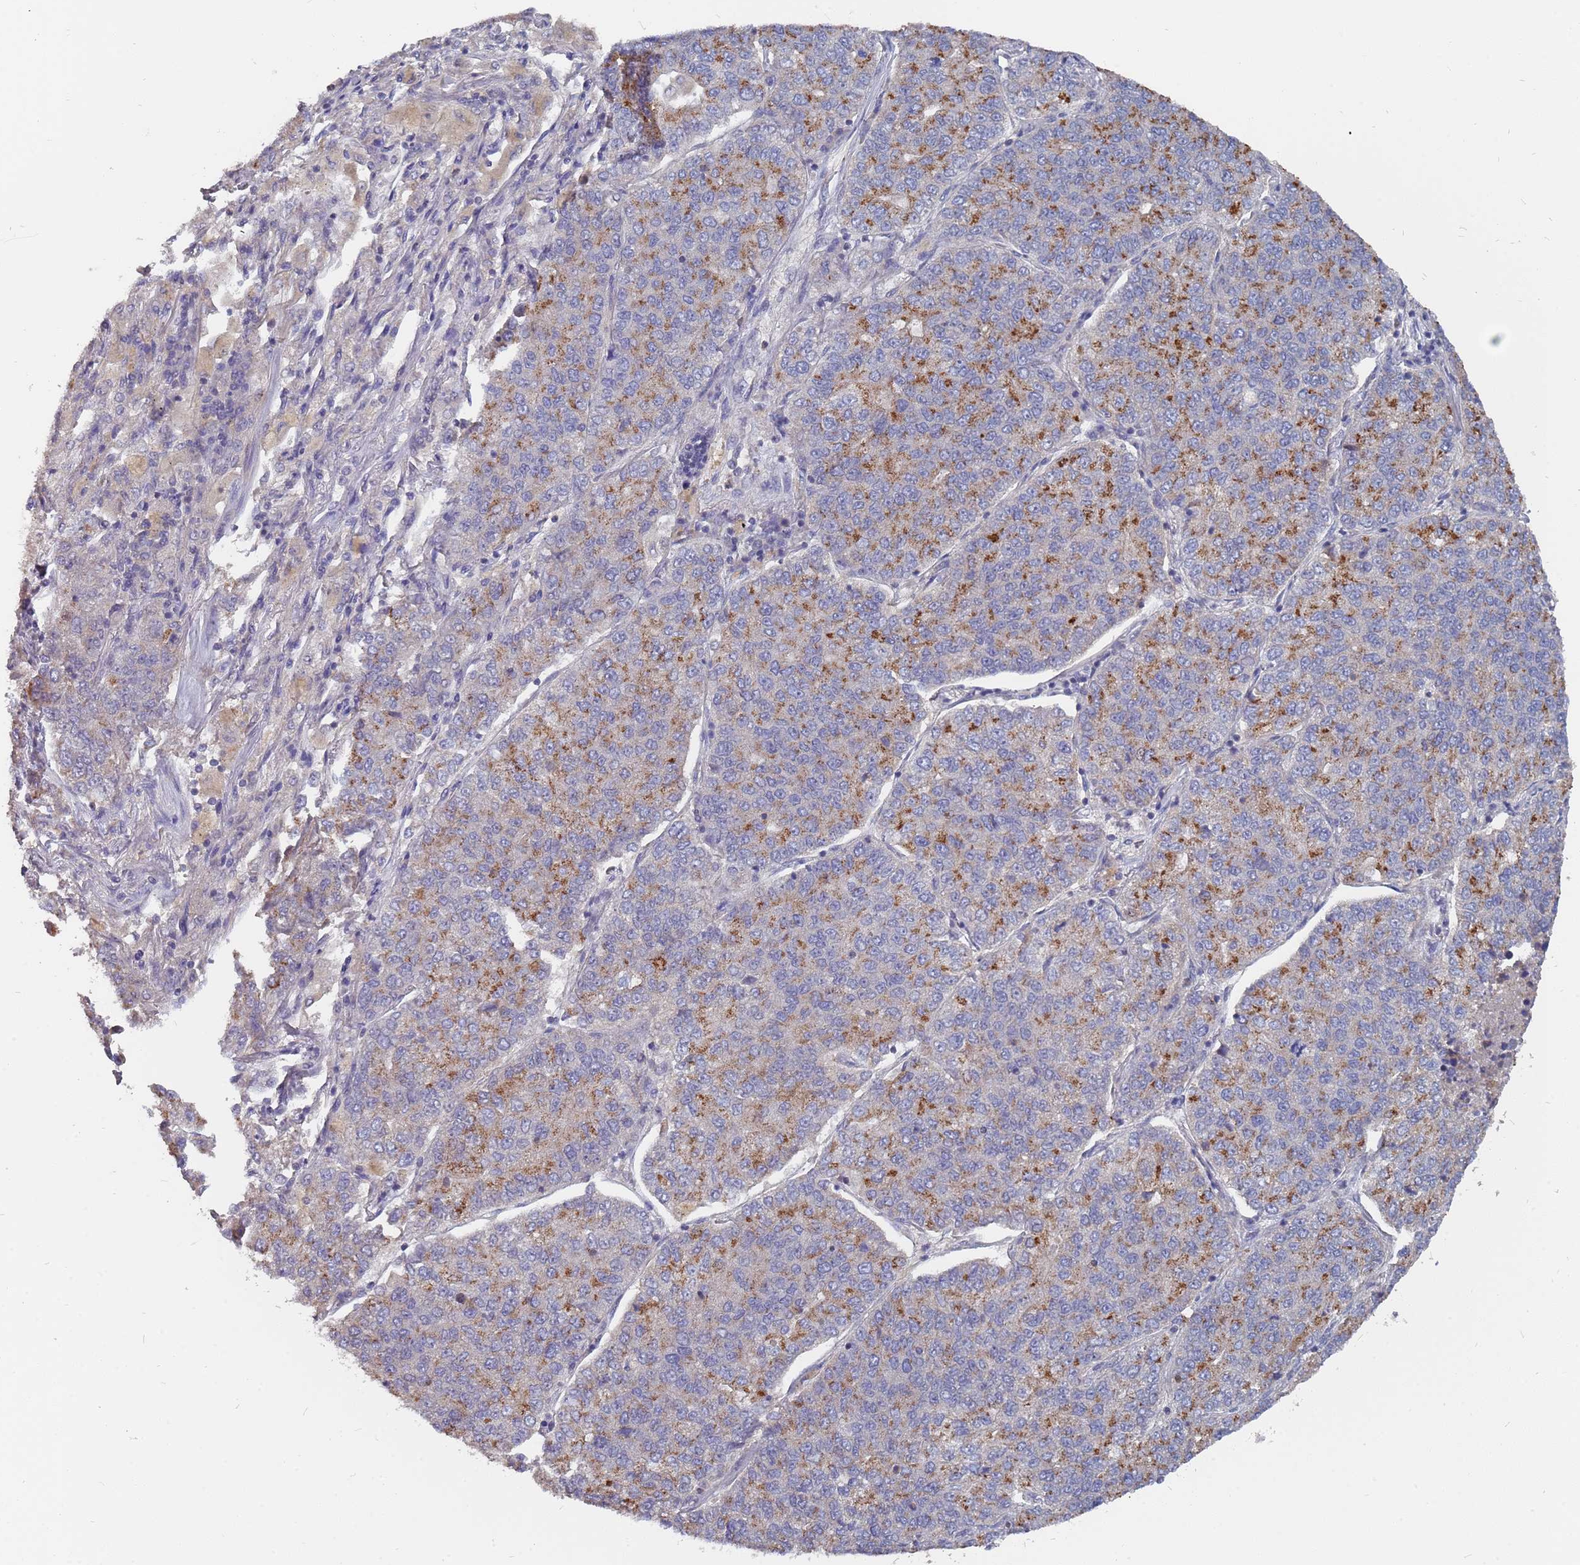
{"staining": {"intensity": "moderate", "quantity": "25%-75%", "location": "cytoplasmic/membranous"}, "tissue": "lung cancer", "cell_type": "Tumor cells", "image_type": "cancer", "snomed": [{"axis": "morphology", "description": "Adenocarcinoma, NOS"}, {"axis": "topography", "description": "Lung"}], "caption": "Tumor cells exhibit moderate cytoplasmic/membranous positivity in approximately 25%-75% of cells in adenocarcinoma (lung).", "gene": "TCEANC2", "patient": {"sex": "male", "age": 49}}